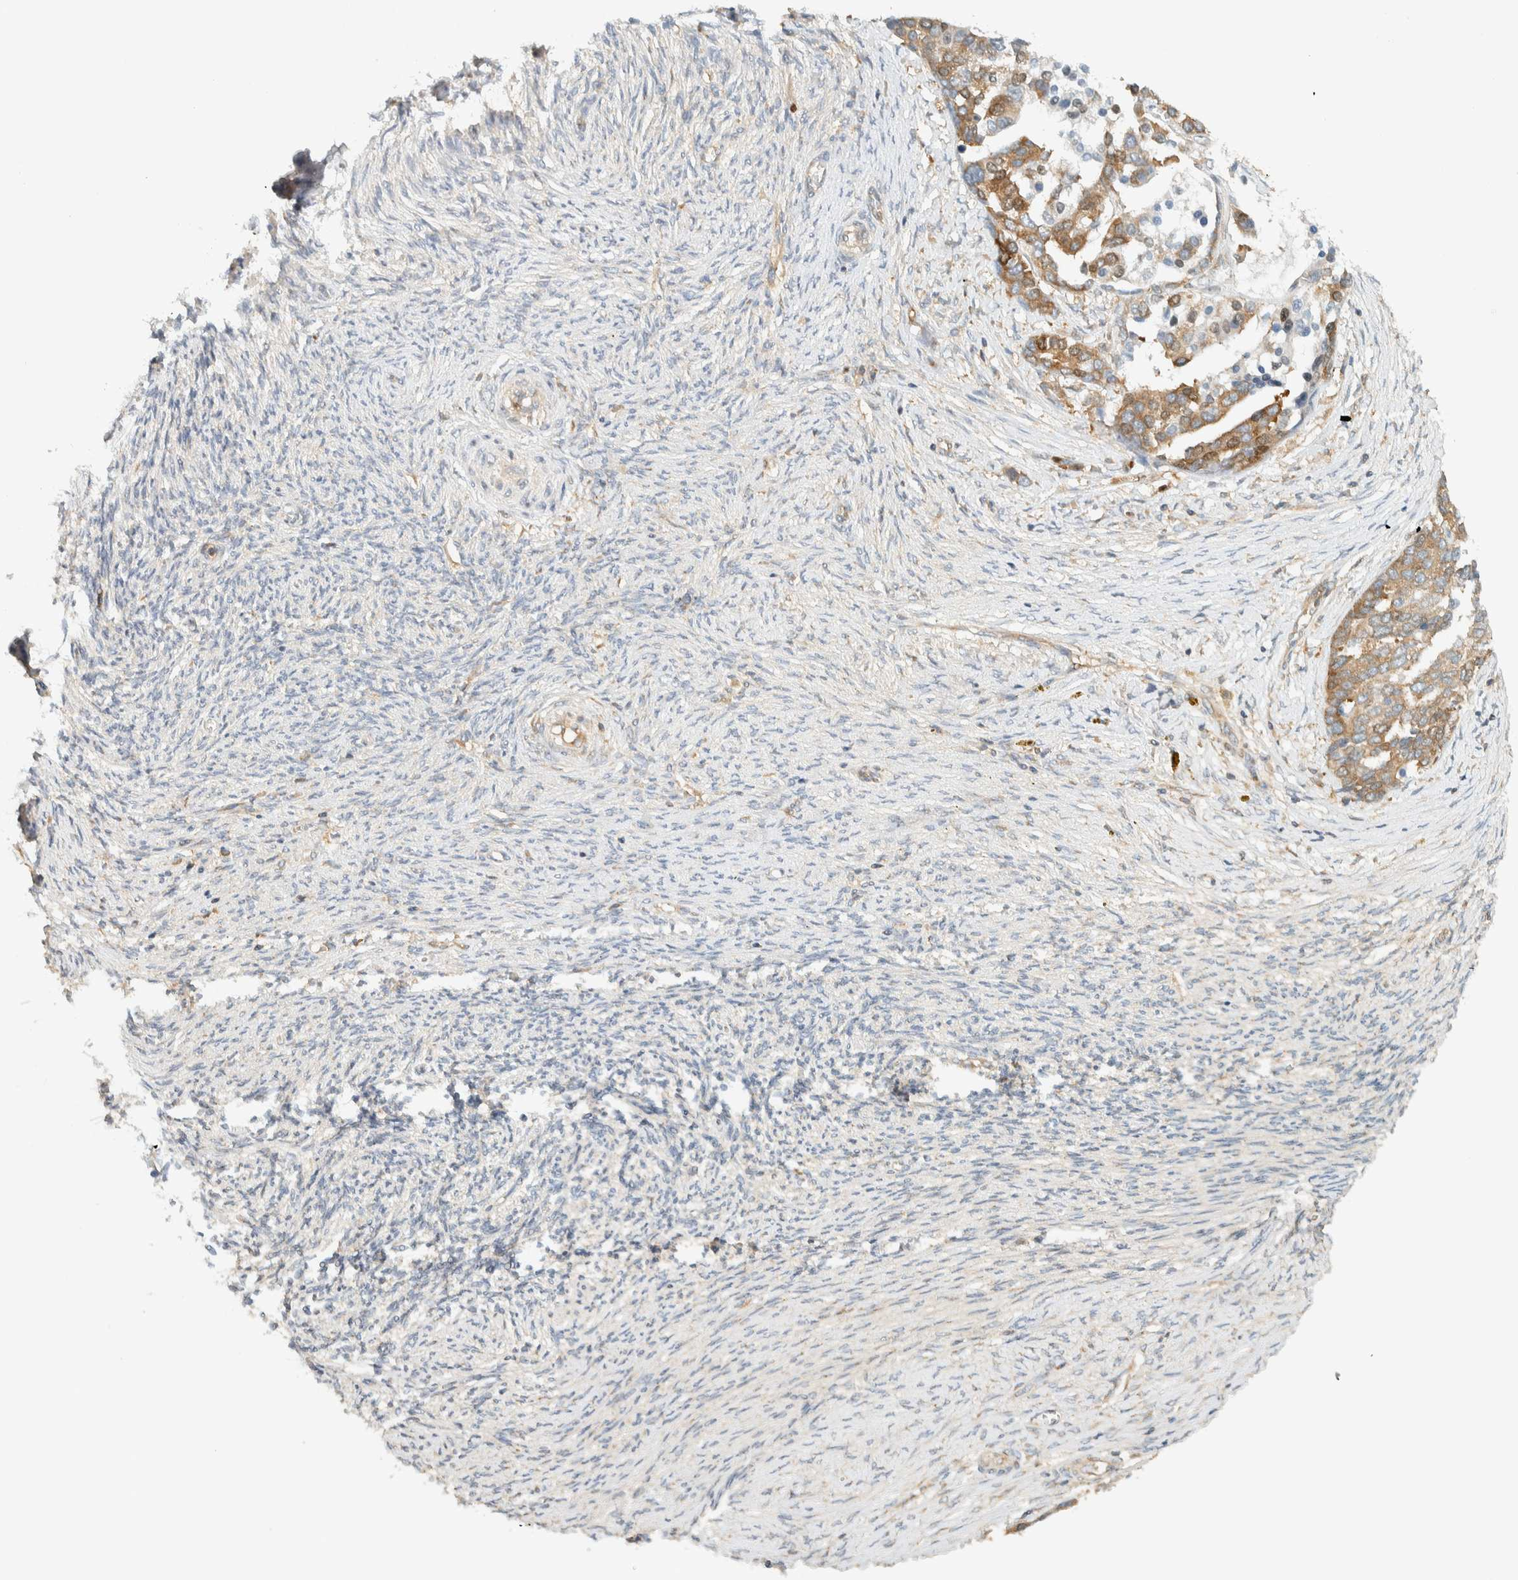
{"staining": {"intensity": "moderate", "quantity": ">75%", "location": "cytoplasmic/membranous"}, "tissue": "ovarian cancer", "cell_type": "Tumor cells", "image_type": "cancer", "snomed": [{"axis": "morphology", "description": "Cystadenocarcinoma, serous, NOS"}, {"axis": "topography", "description": "Ovary"}], "caption": "IHC (DAB) staining of human serous cystadenocarcinoma (ovarian) shows moderate cytoplasmic/membranous protein positivity in about >75% of tumor cells.", "gene": "ARFGEF1", "patient": {"sex": "female", "age": 44}}